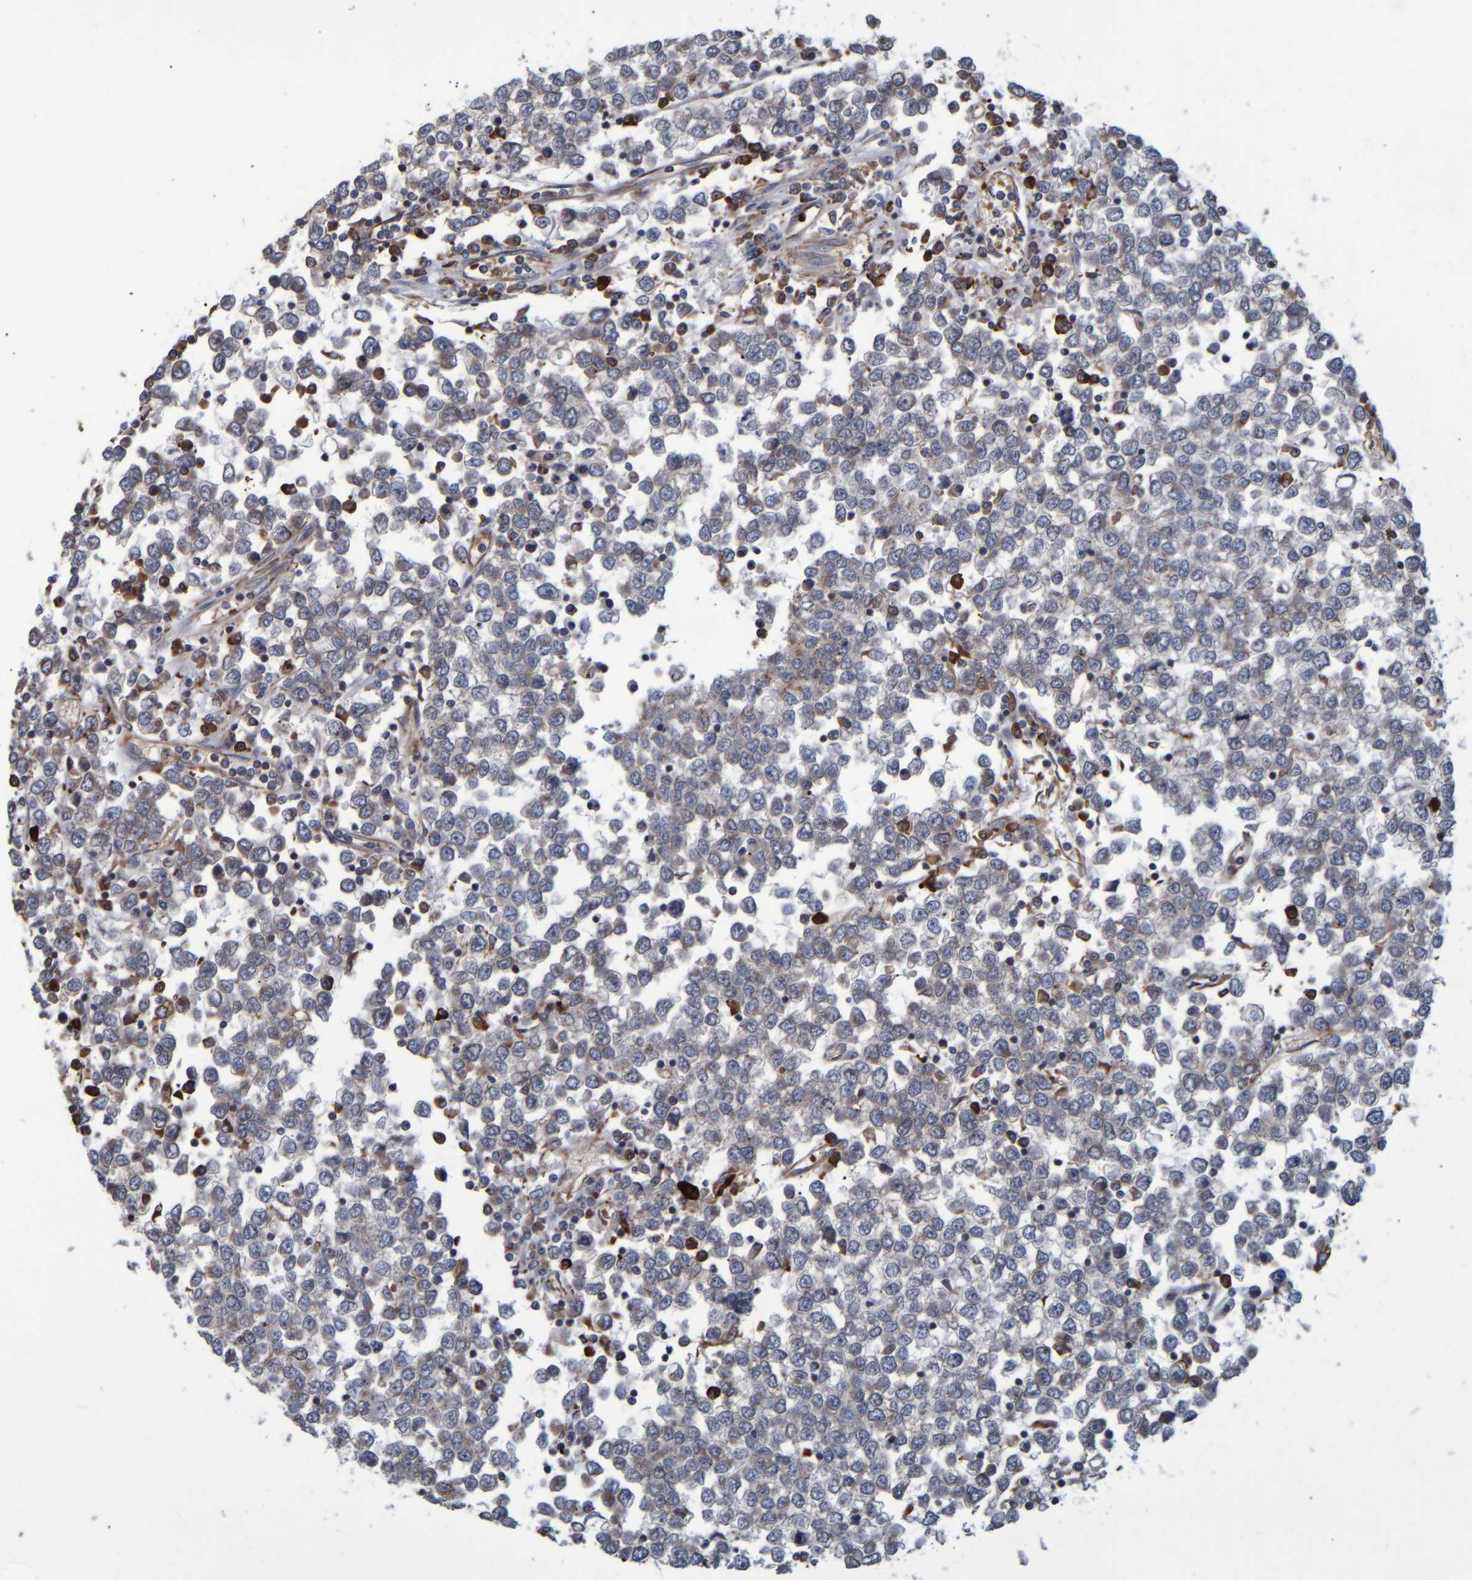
{"staining": {"intensity": "weak", "quantity": "25%-75%", "location": "cytoplasmic/membranous"}, "tissue": "testis cancer", "cell_type": "Tumor cells", "image_type": "cancer", "snomed": [{"axis": "morphology", "description": "Seminoma, NOS"}, {"axis": "topography", "description": "Testis"}], "caption": "An immunohistochemistry (IHC) micrograph of neoplastic tissue is shown. Protein staining in brown labels weak cytoplasmic/membranous positivity in seminoma (testis) within tumor cells. Nuclei are stained in blue.", "gene": "SPAG5", "patient": {"sex": "male", "age": 65}}